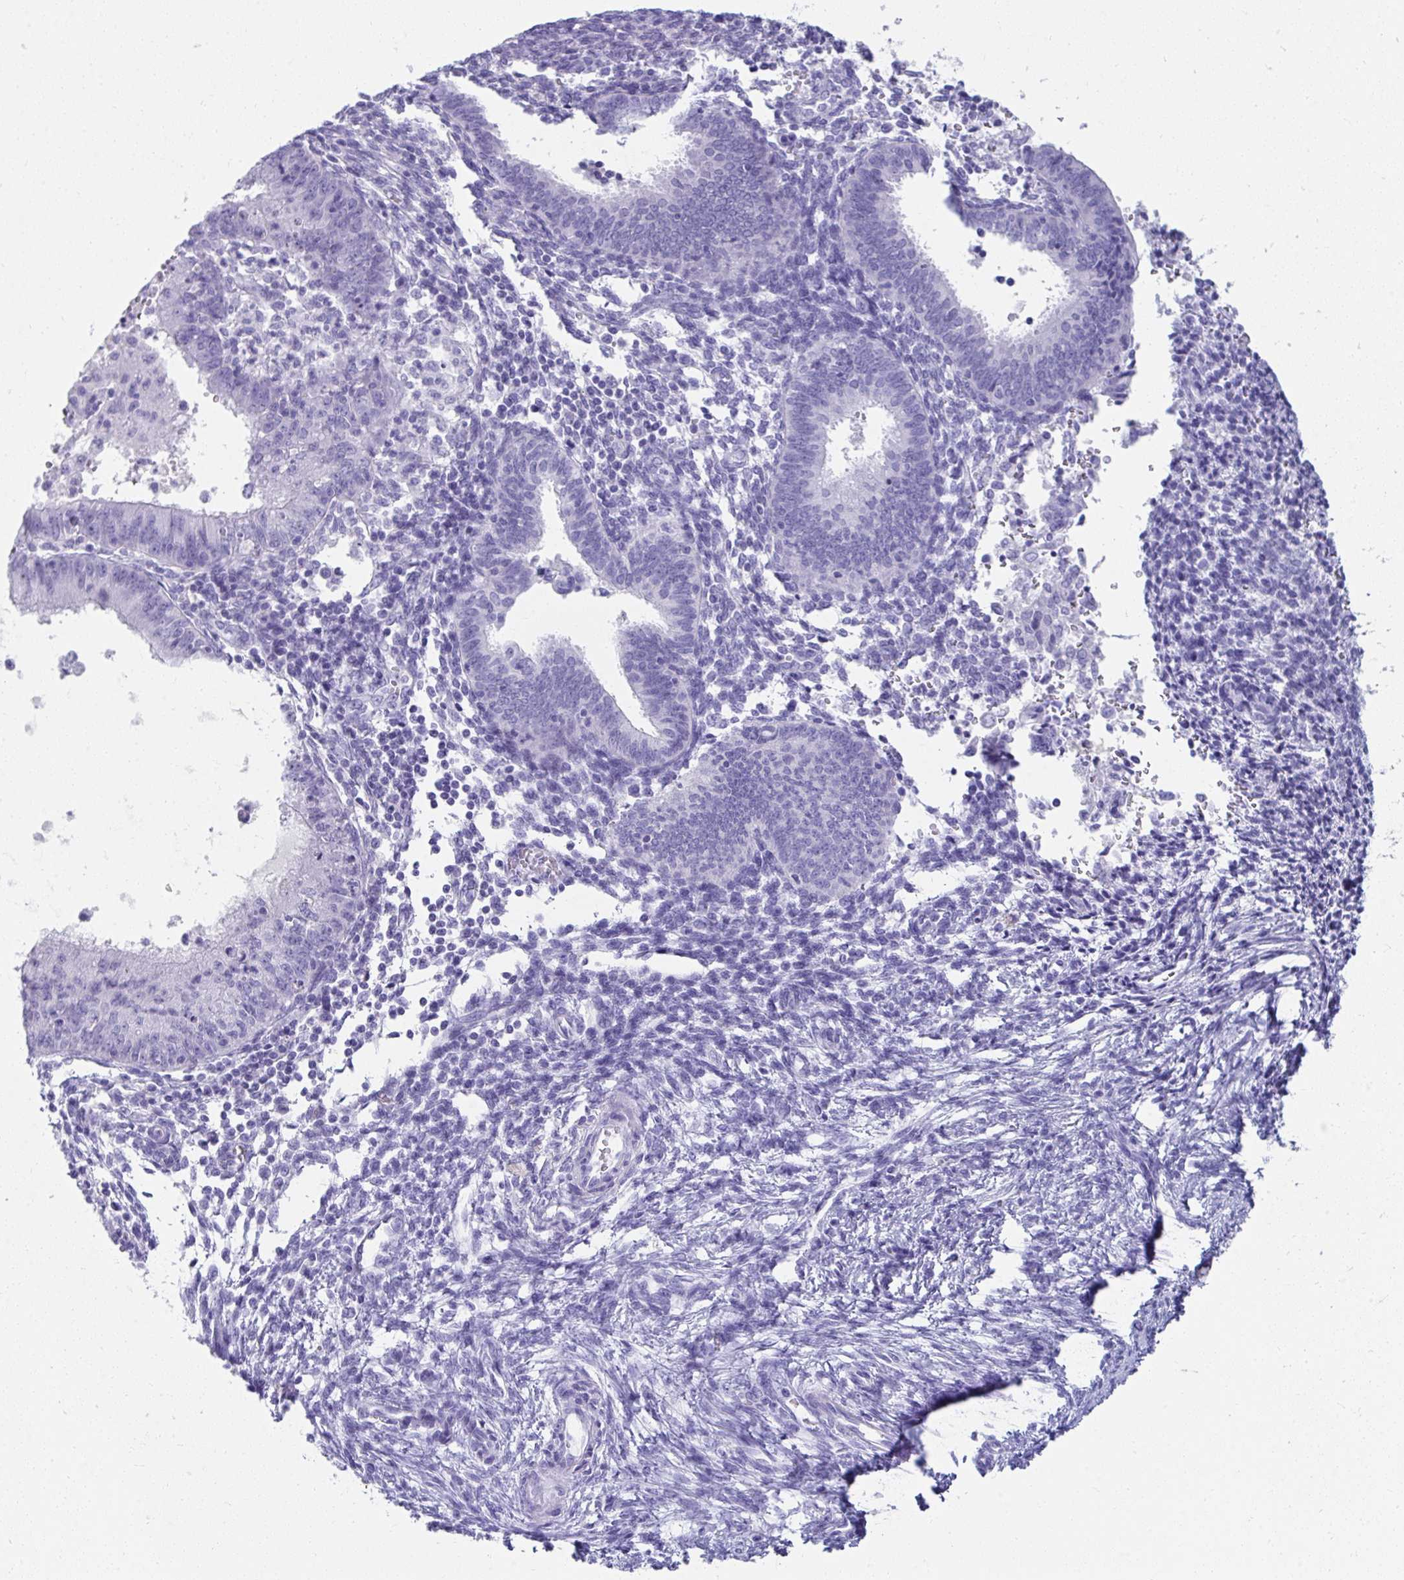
{"staining": {"intensity": "negative", "quantity": "none", "location": "none"}, "tissue": "endometrial cancer", "cell_type": "Tumor cells", "image_type": "cancer", "snomed": [{"axis": "morphology", "description": "Adenocarcinoma, NOS"}, {"axis": "topography", "description": "Endometrium"}], "caption": "Immunohistochemical staining of endometrial adenocarcinoma displays no significant expression in tumor cells.", "gene": "SEC14L3", "patient": {"sex": "female", "age": 50}}